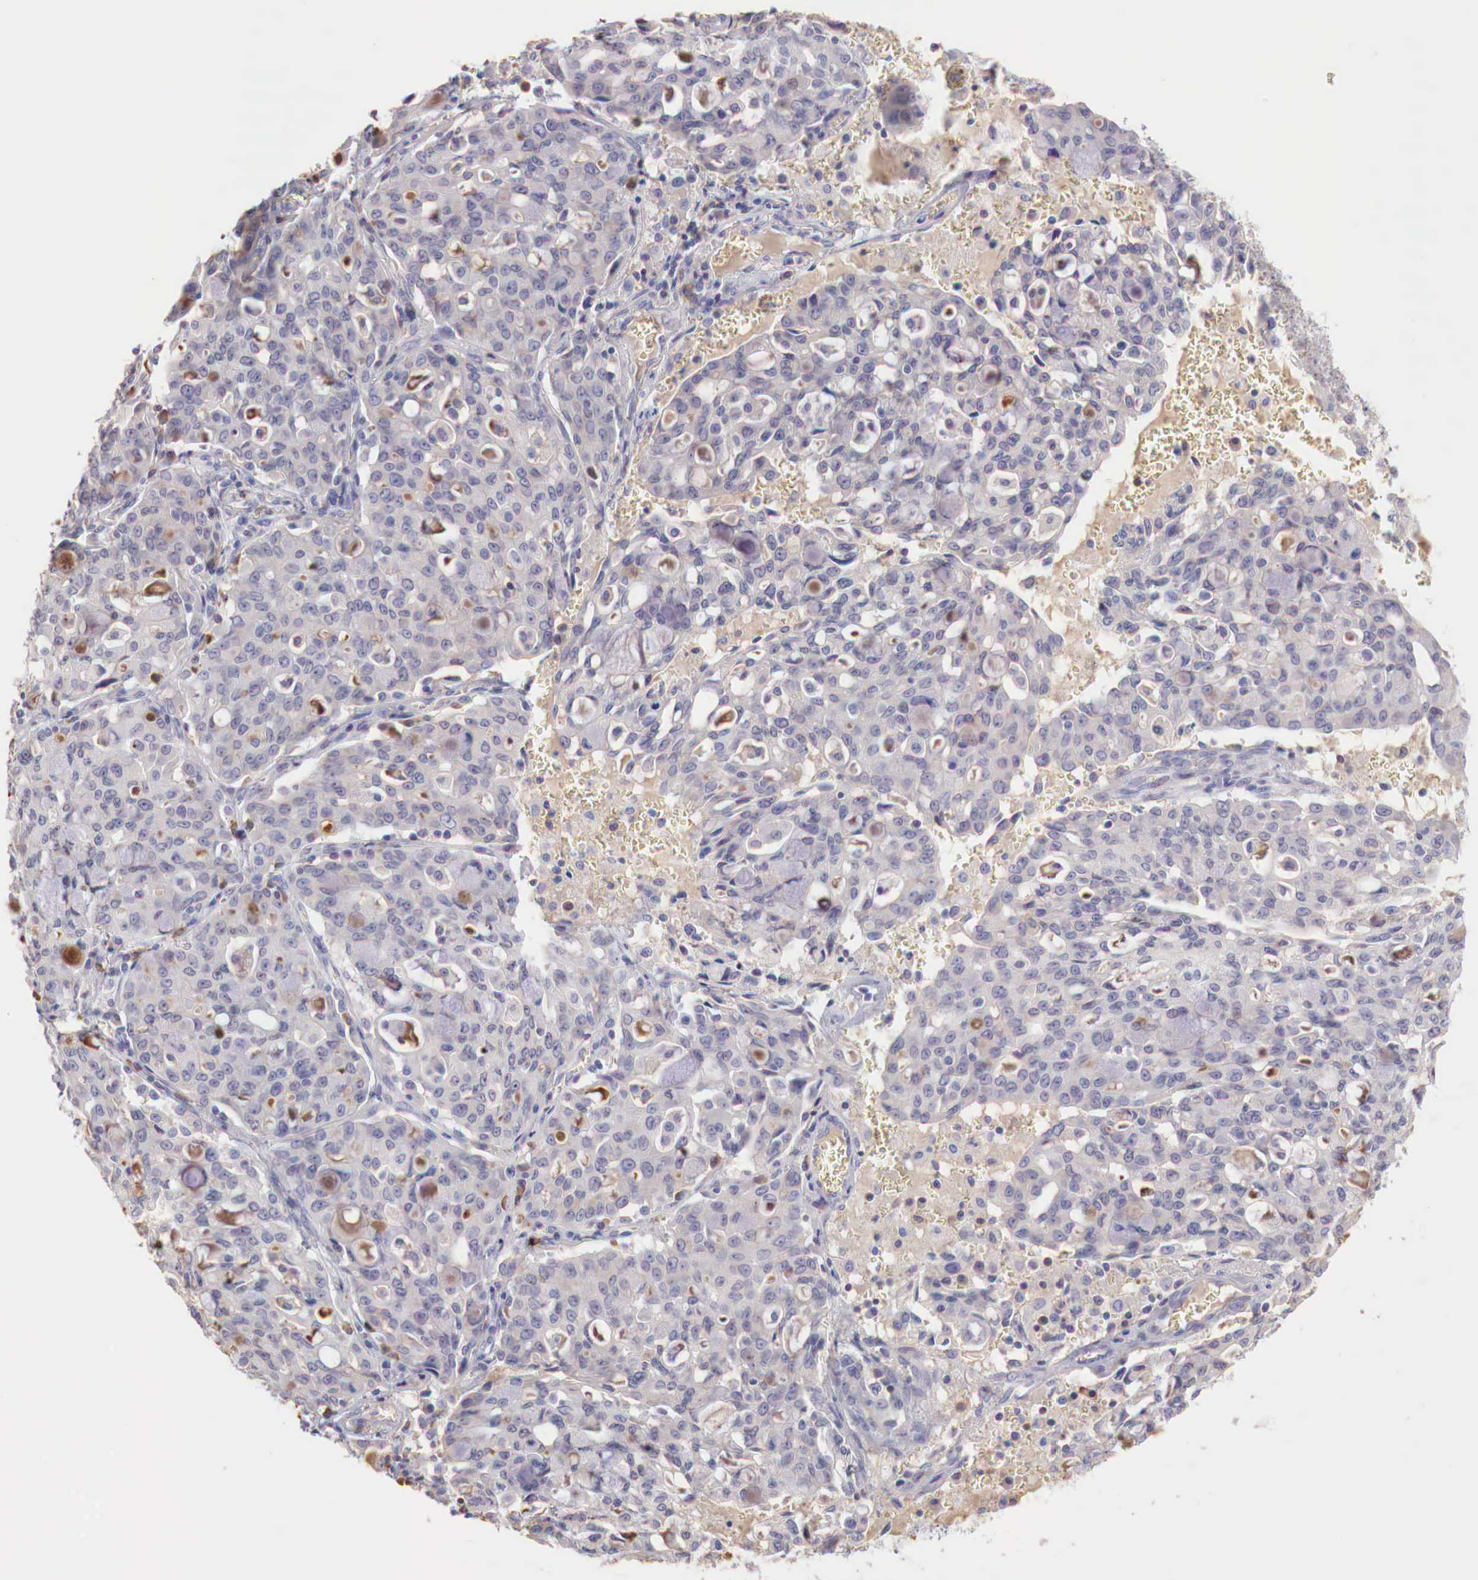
{"staining": {"intensity": "weak", "quantity": "<25%", "location": "cytoplasmic/membranous"}, "tissue": "lung cancer", "cell_type": "Tumor cells", "image_type": "cancer", "snomed": [{"axis": "morphology", "description": "Adenocarcinoma, NOS"}, {"axis": "topography", "description": "Lung"}], "caption": "Histopathology image shows no significant protein expression in tumor cells of lung cancer.", "gene": "XPNPEP2", "patient": {"sex": "female", "age": 44}}